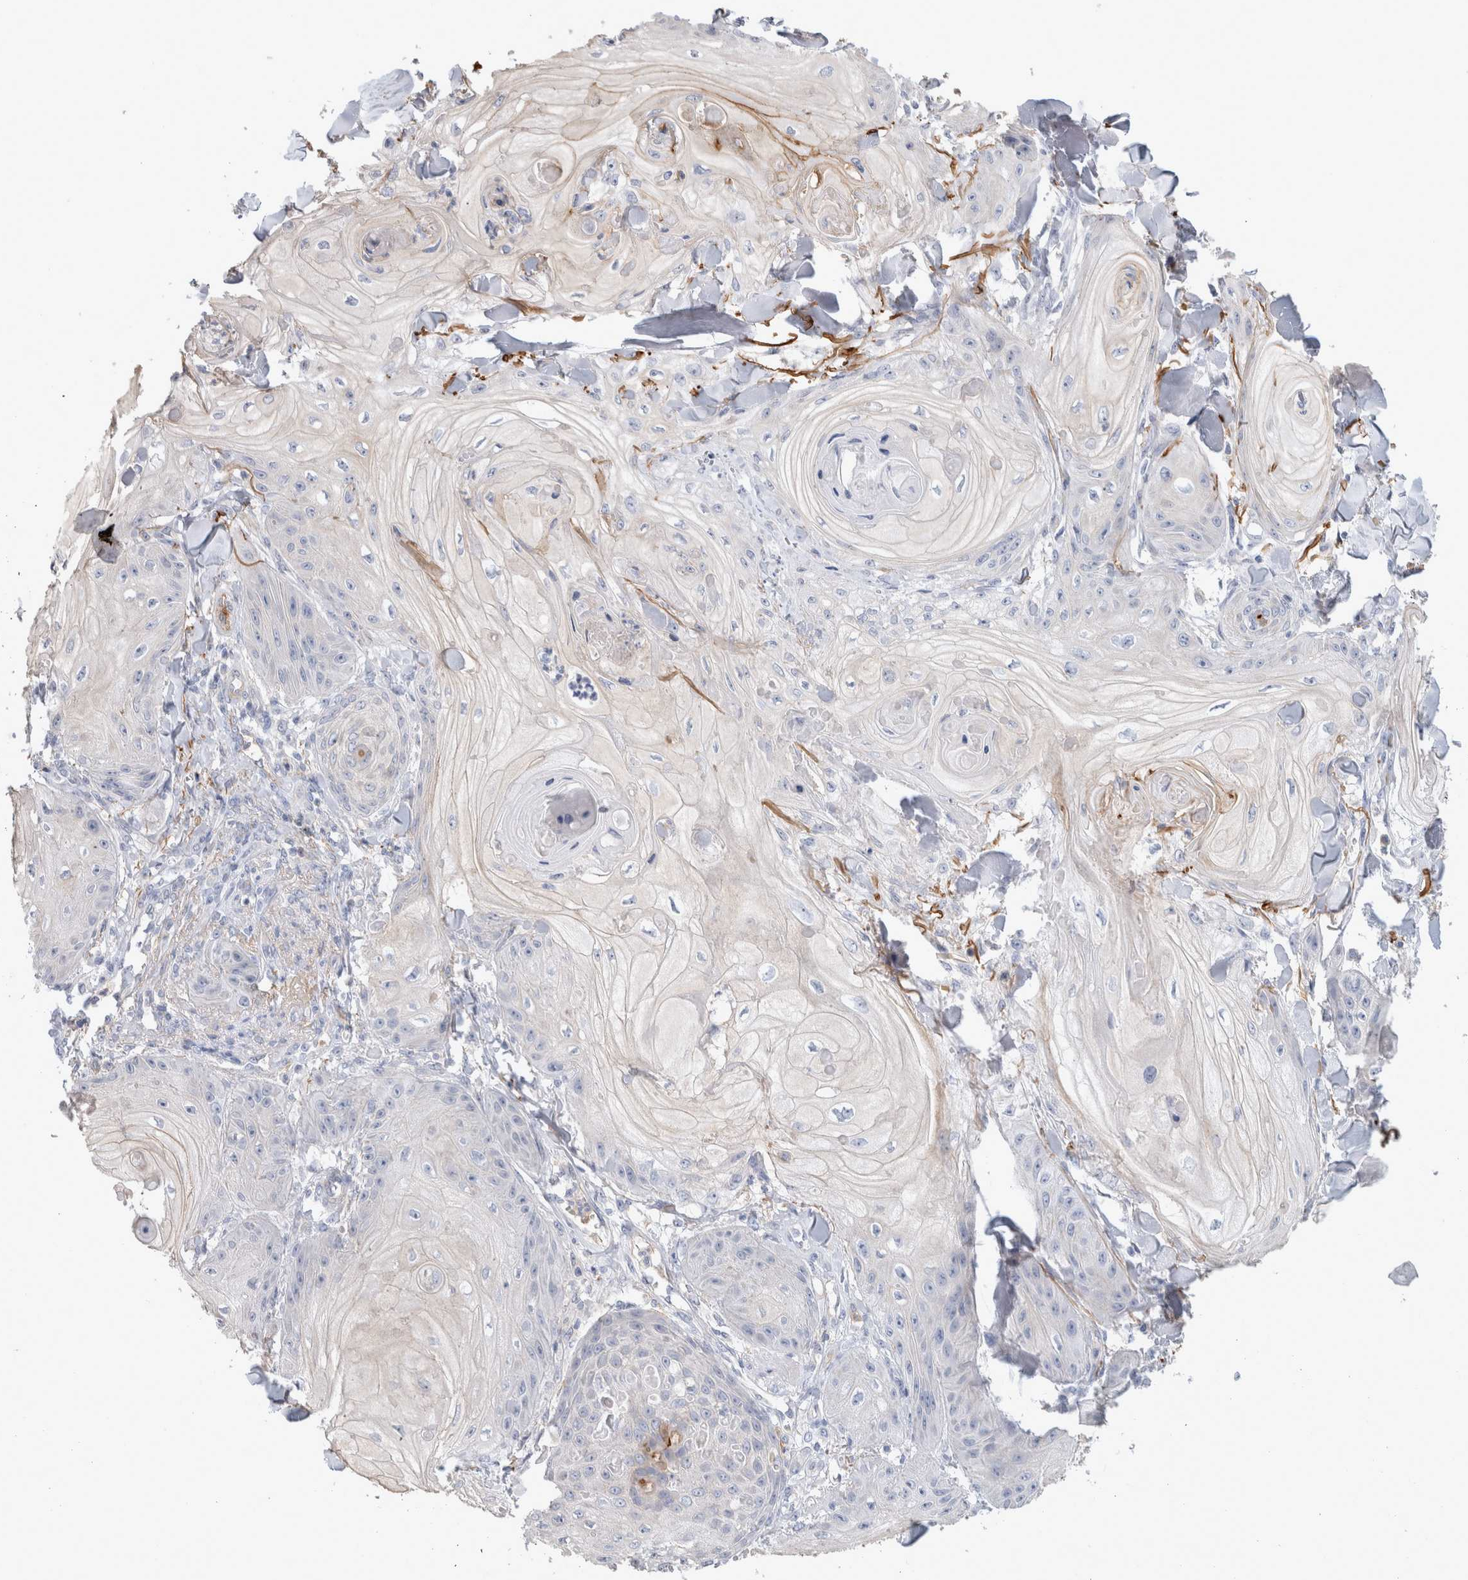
{"staining": {"intensity": "negative", "quantity": "none", "location": "none"}, "tissue": "skin cancer", "cell_type": "Tumor cells", "image_type": "cancer", "snomed": [{"axis": "morphology", "description": "Squamous cell carcinoma, NOS"}, {"axis": "topography", "description": "Skin"}], "caption": "A histopathology image of skin squamous cell carcinoma stained for a protein exhibits no brown staining in tumor cells.", "gene": "CD55", "patient": {"sex": "male", "age": 74}}